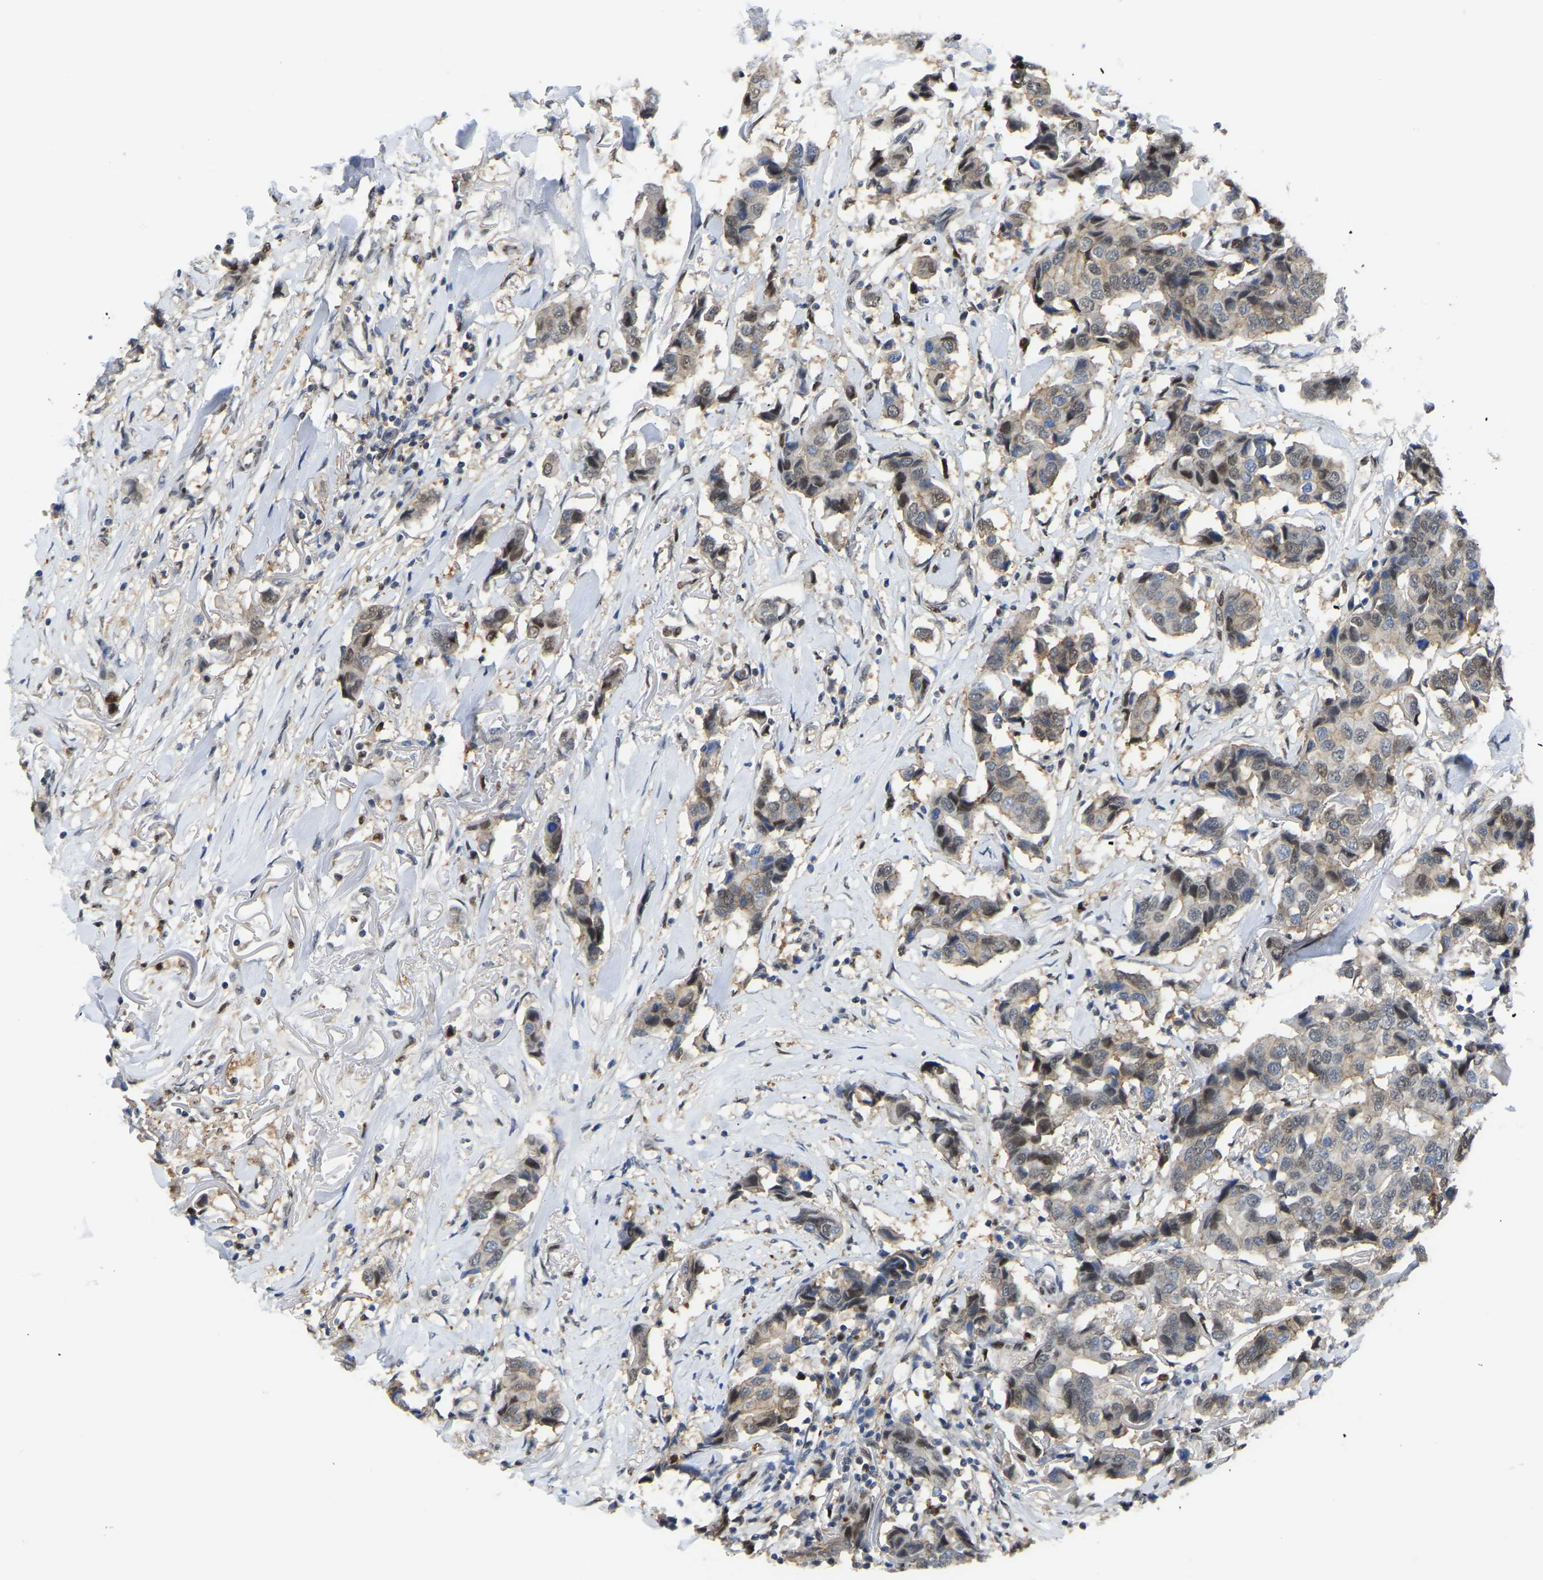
{"staining": {"intensity": "weak", "quantity": "<25%", "location": "cytoplasmic/membranous"}, "tissue": "breast cancer", "cell_type": "Tumor cells", "image_type": "cancer", "snomed": [{"axis": "morphology", "description": "Duct carcinoma"}, {"axis": "topography", "description": "Breast"}], "caption": "Invasive ductal carcinoma (breast) was stained to show a protein in brown. There is no significant positivity in tumor cells. (DAB (3,3'-diaminobenzidine) immunohistochemistry visualized using brightfield microscopy, high magnification).", "gene": "KLRG2", "patient": {"sex": "female", "age": 80}}